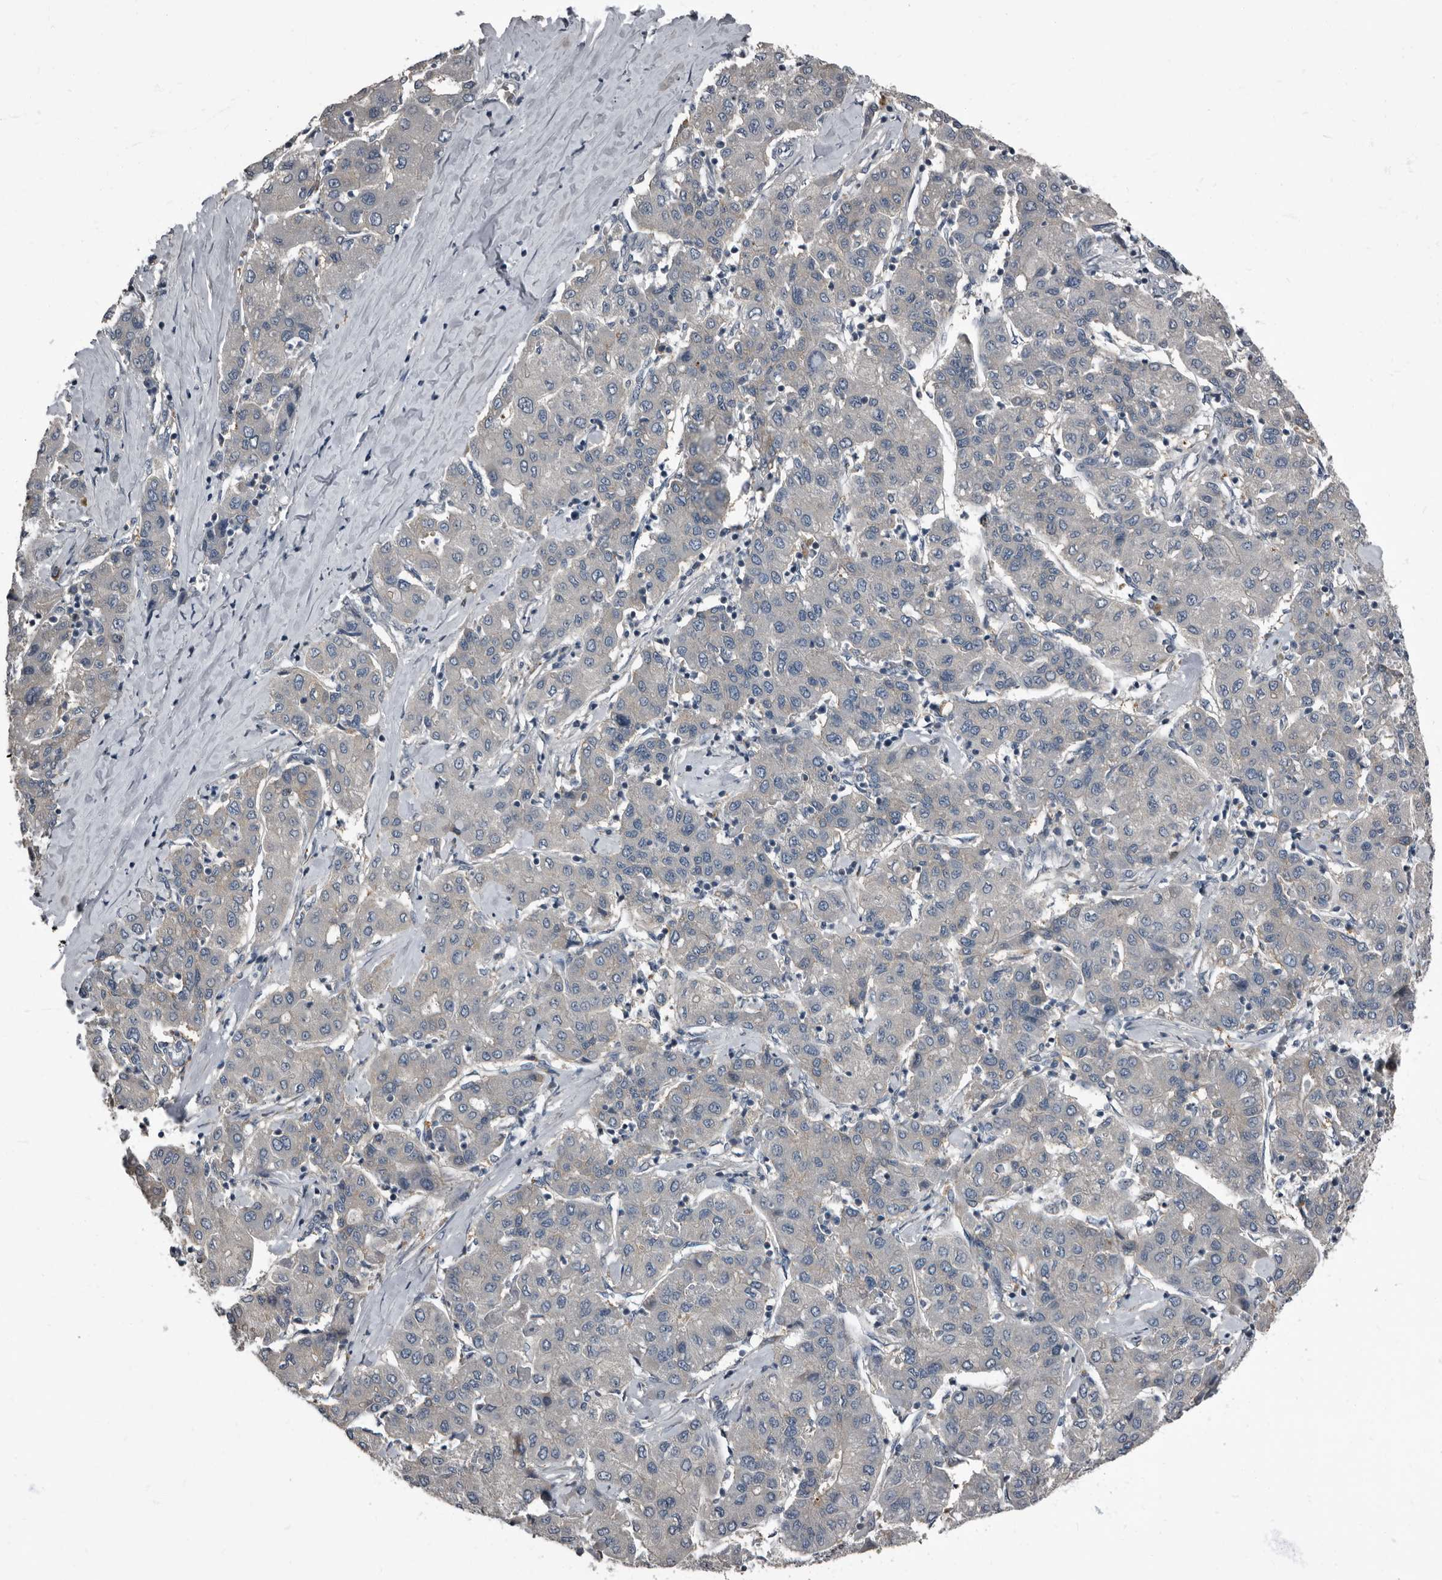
{"staining": {"intensity": "negative", "quantity": "none", "location": "none"}, "tissue": "liver cancer", "cell_type": "Tumor cells", "image_type": "cancer", "snomed": [{"axis": "morphology", "description": "Carcinoma, Hepatocellular, NOS"}, {"axis": "topography", "description": "Liver"}], "caption": "A photomicrograph of human liver cancer (hepatocellular carcinoma) is negative for staining in tumor cells.", "gene": "TPD52L1", "patient": {"sex": "male", "age": 65}}